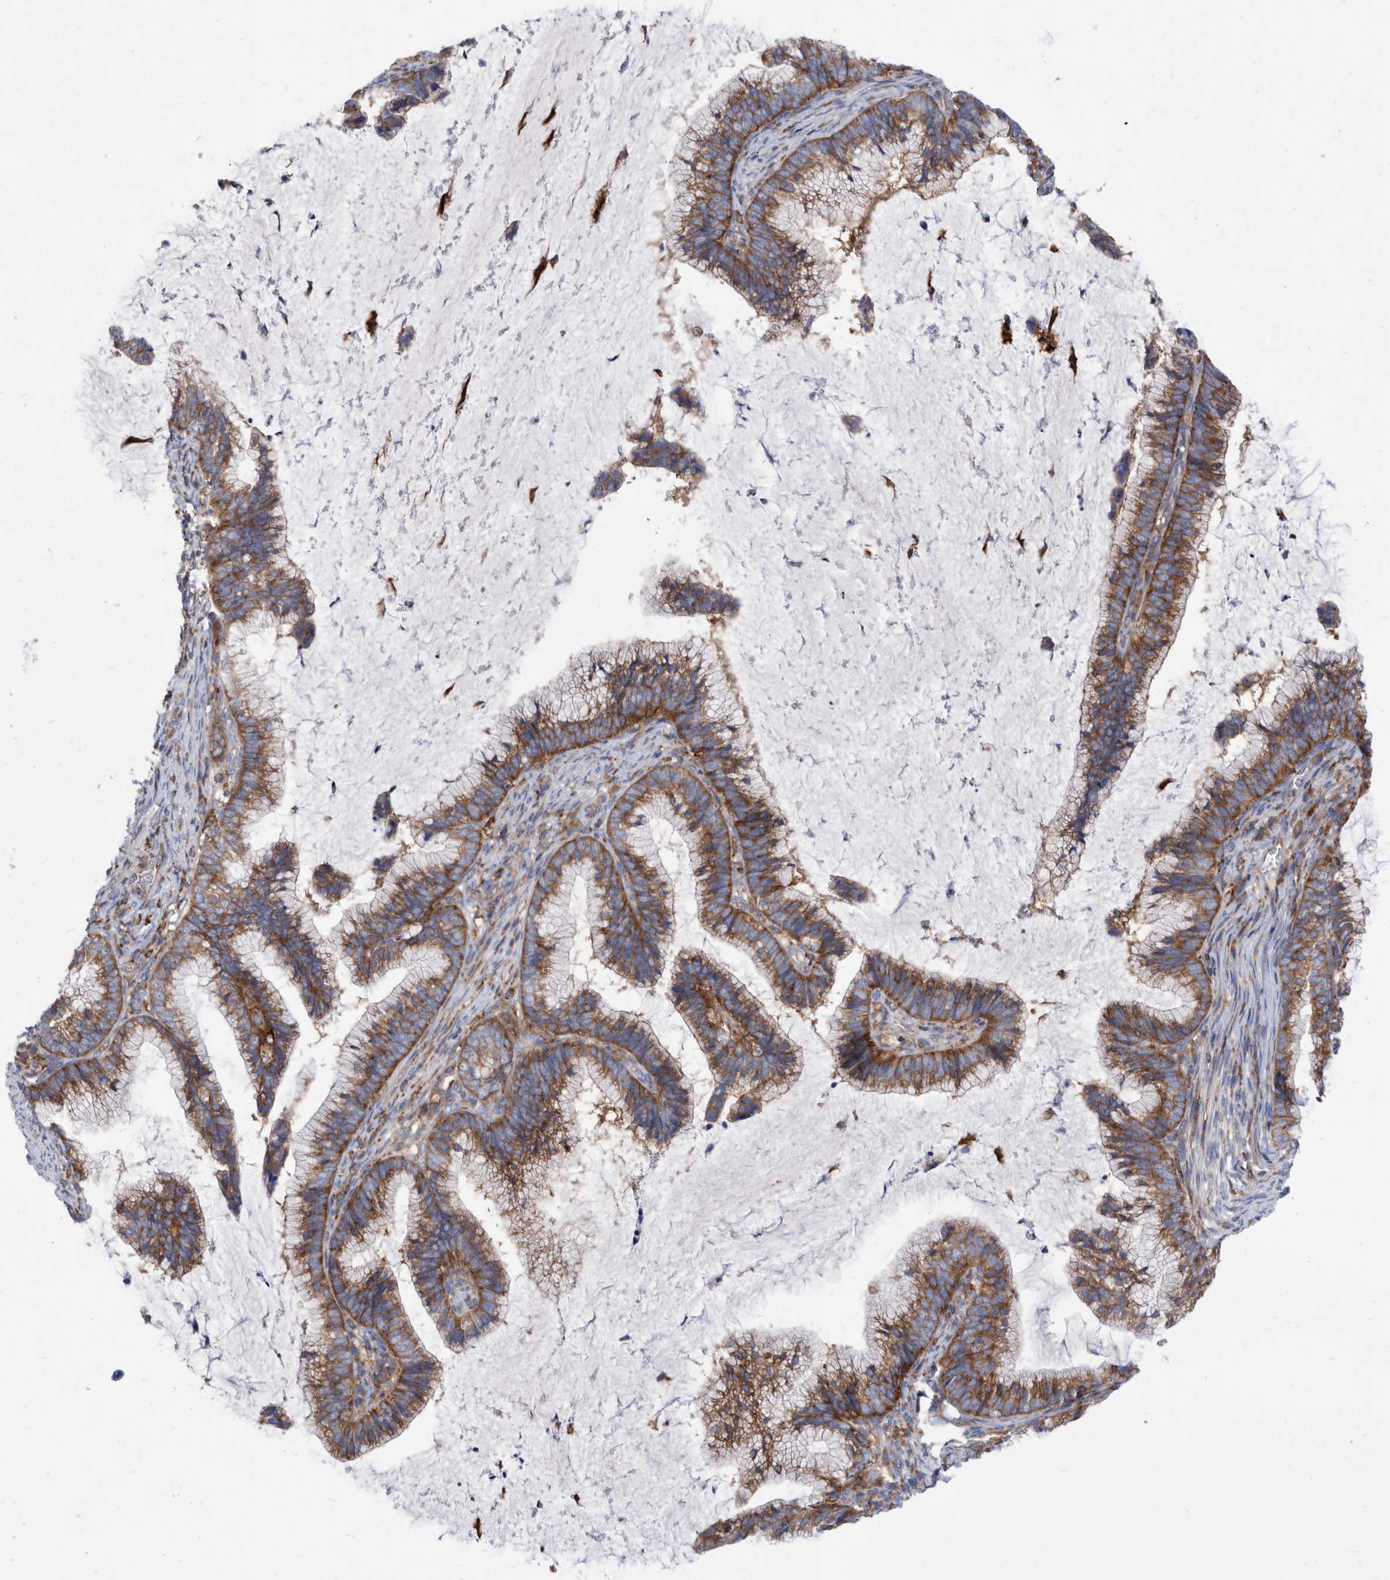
{"staining": {"intensity": "moderate", "quantity": ">75%", "location": "cytoplasmic/membranous"}, "tissue": "cervical cancer", "cell_type": "Tumor cells", "image_type": "cancer", "snomed": [{"axis": "morphology", "description": "Adenocarcinoma, NOS"}, {"axis": "topography", "description": "Cervix"}], "caption": "A brown stain labels moderate cytoplasmic/membranous staining of a protein in cervical cancer (adenocarcinoma) tumor cells.", "gene": "SMG7", "patient": {"sex": "female", "age": 36}}